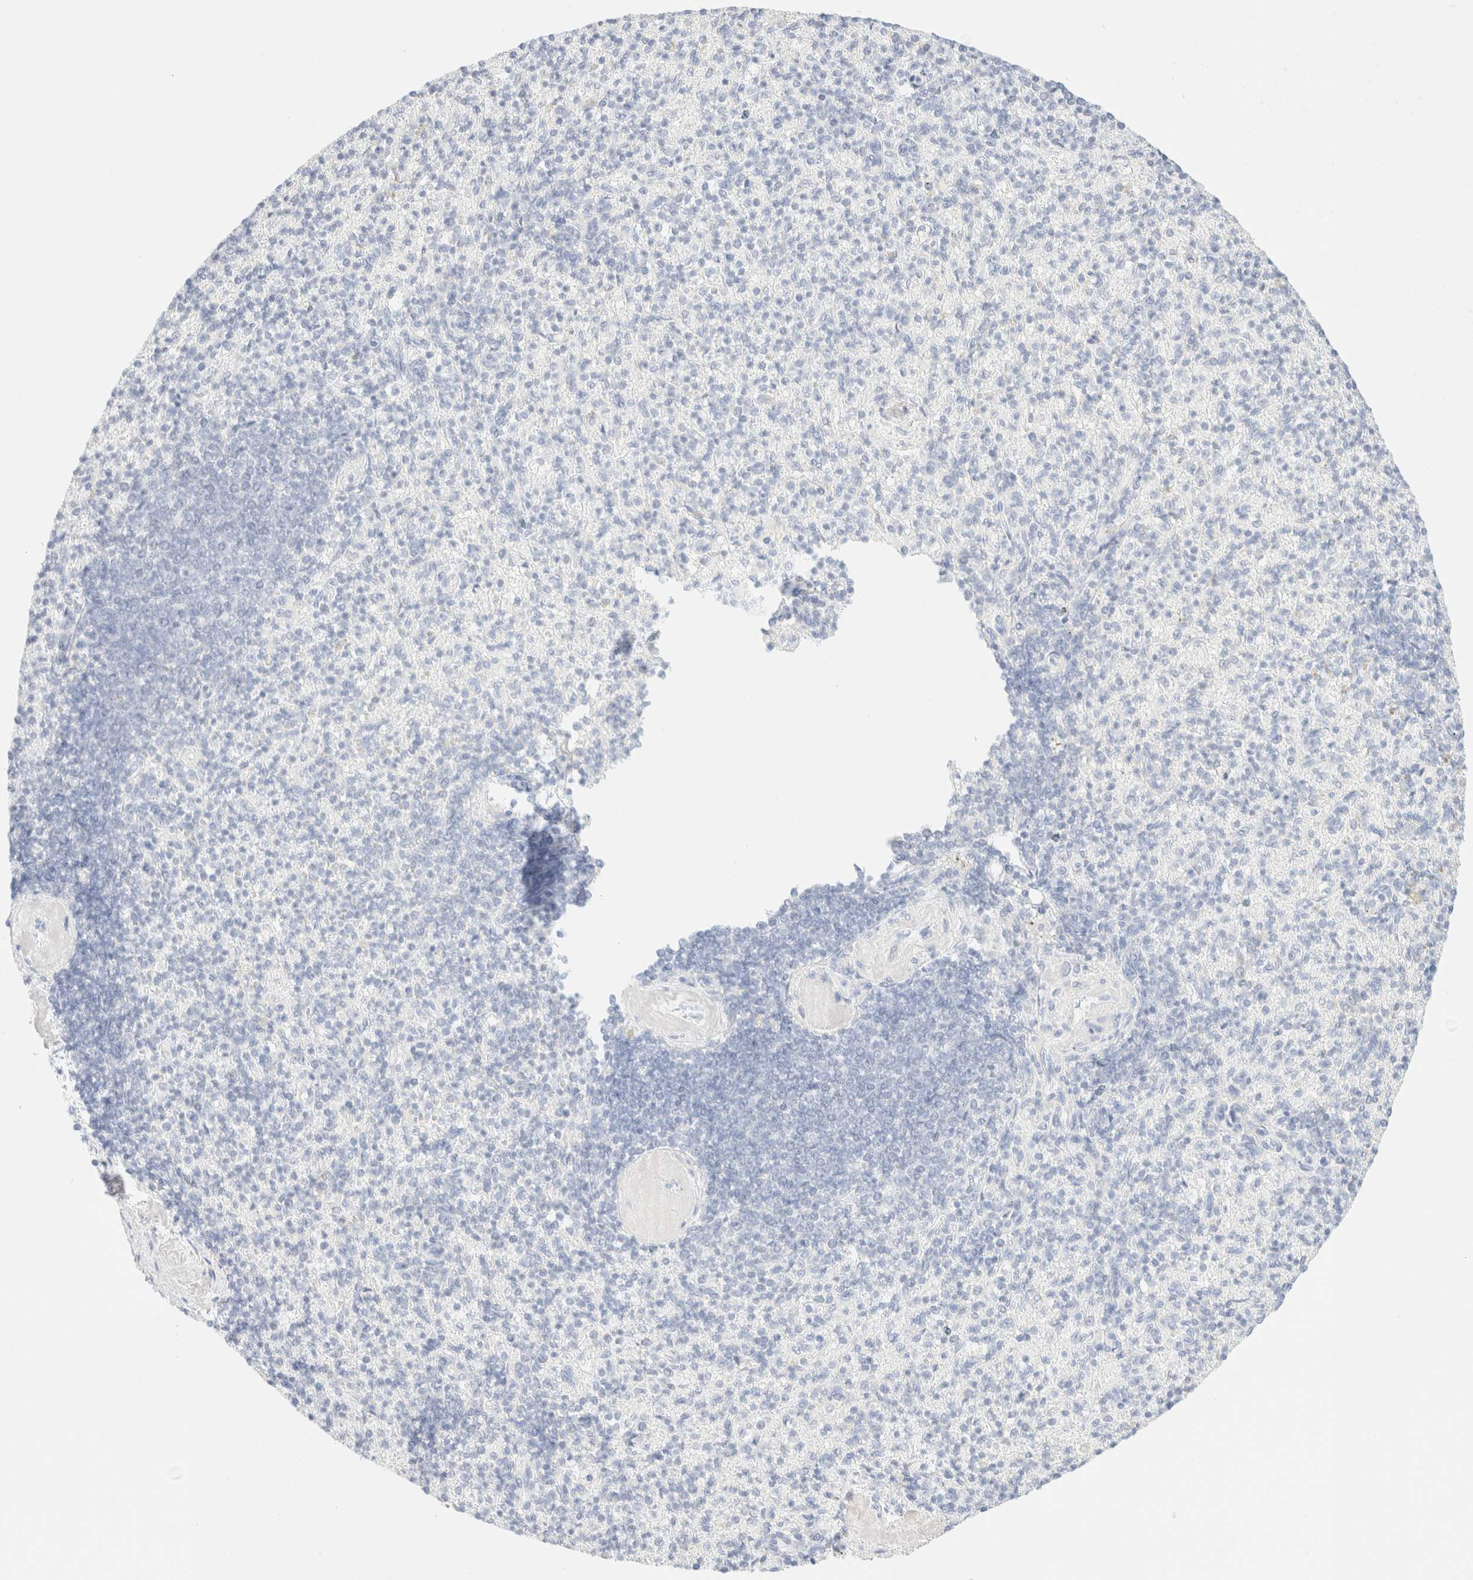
{"staining": {"intensity": "negative", "quantity": "none", "location": "none"}, "tissue": "spleen", "cell_type": "Cells in red pulp", "image_type": "normal", "snomed": [{"axis": "morphology", "description": "Normal tissue, NOS"}, {"axis": "topography", "description": "Spleen"}], "caption": "Immunohistochemistry micrograph of benign spleen: spleen stained with DAB reveals no significant protein staining in cells in red pulp.", "gene": "KRT15", "patient": {"sex": "female", "age": 74}}